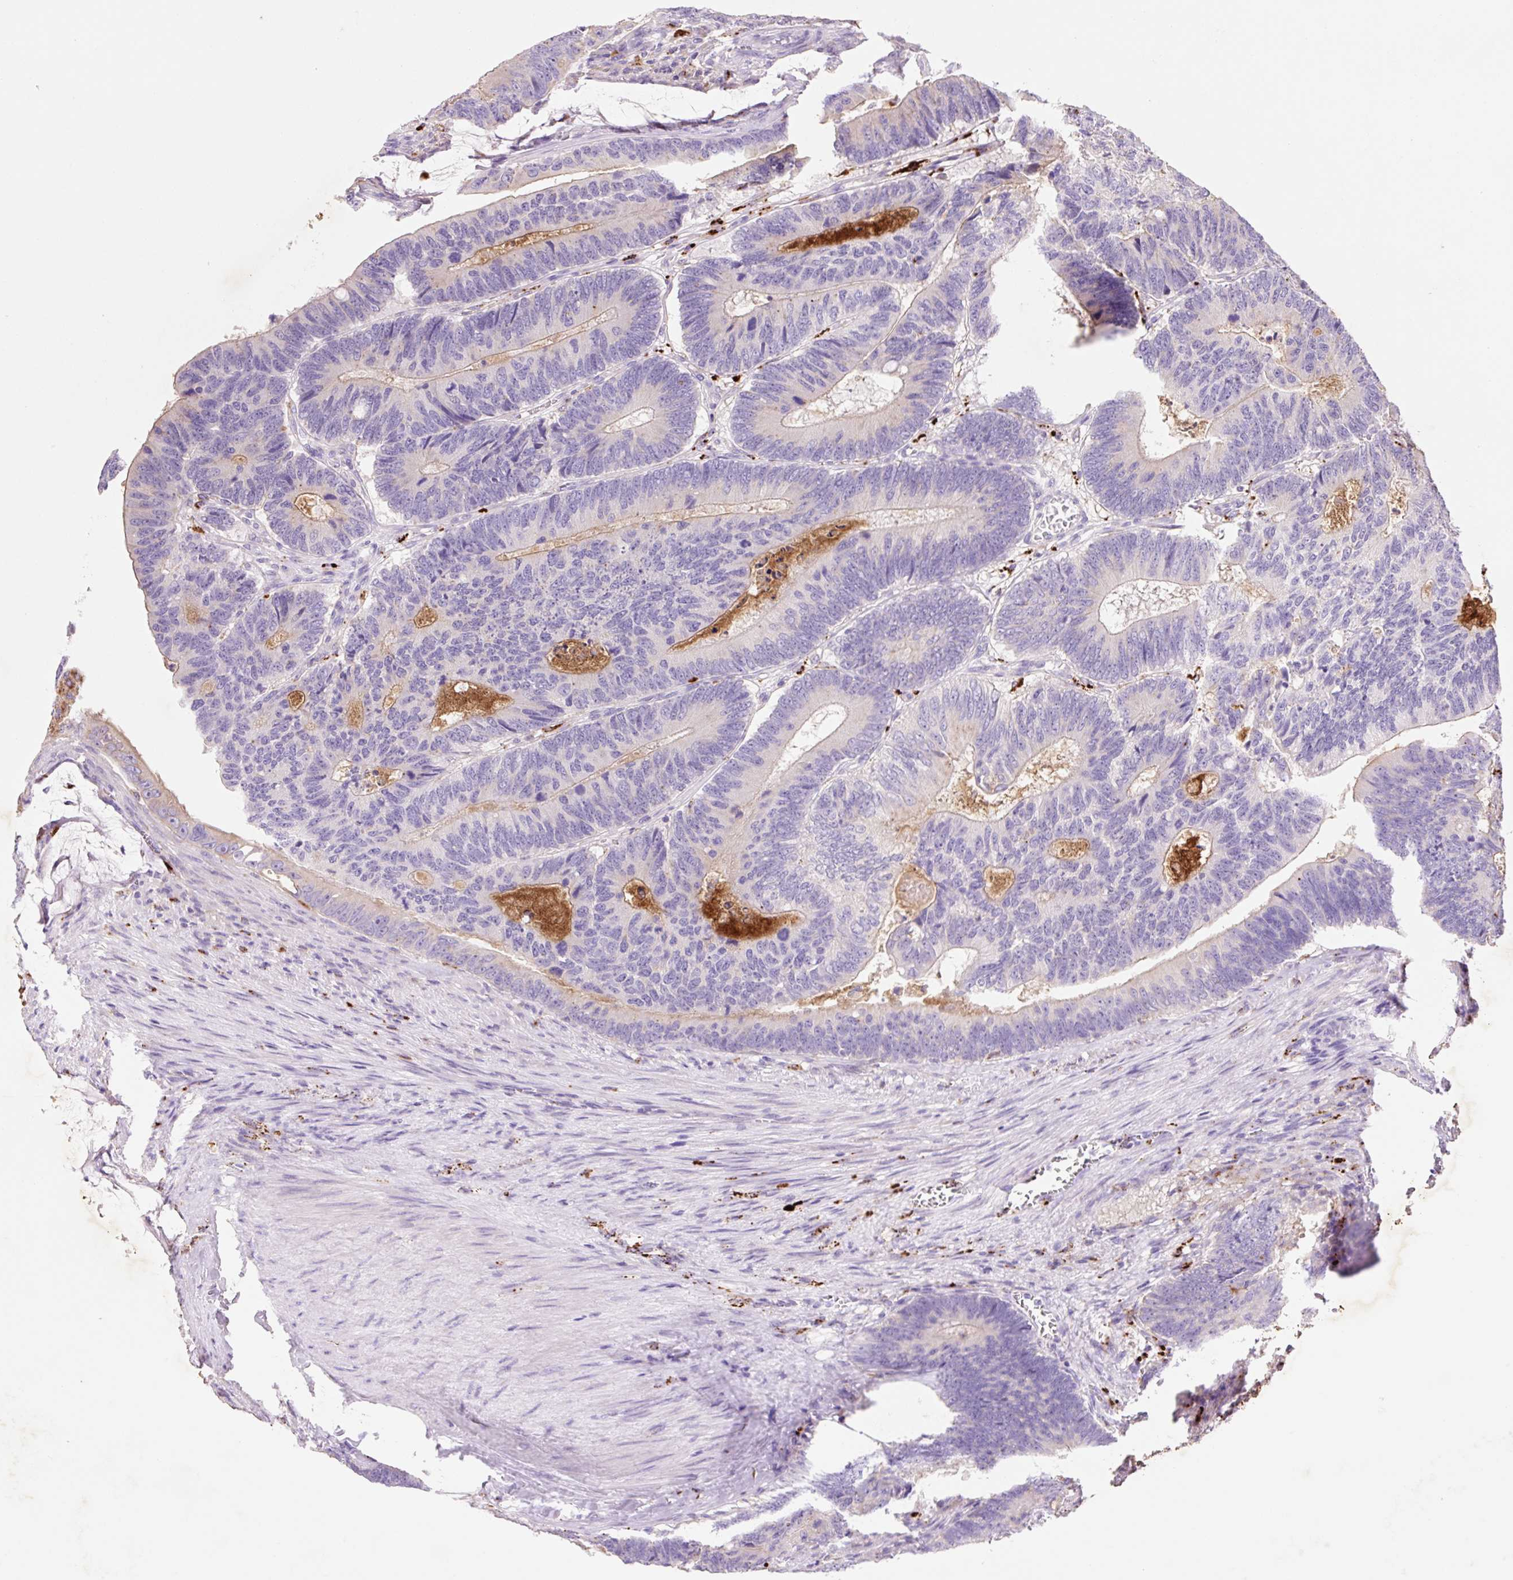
{"staining": {"intensity": "weak", "quantity": "<25%", "location": "cytoplasmic/membranous"}, "tissue": "colorectal cancer", "cell_type": "Tumor cells", "image_type": "cancer", "snomed": [{"axis": "morphology", "description": "Adenocarcinoma, NOS"}, {"axis": "topography", "description": "Colon"}], "caption": "IHC image of human colorectal cancer stained for a protein (brown), which shows no positivity in tumor cells. (DAB (3,3'-diaminobenzidine) IHC visualized using brightfield microscopy, high magnification).", "gene": "HEXA", "patient": {"sex": "male", "age": 62}}